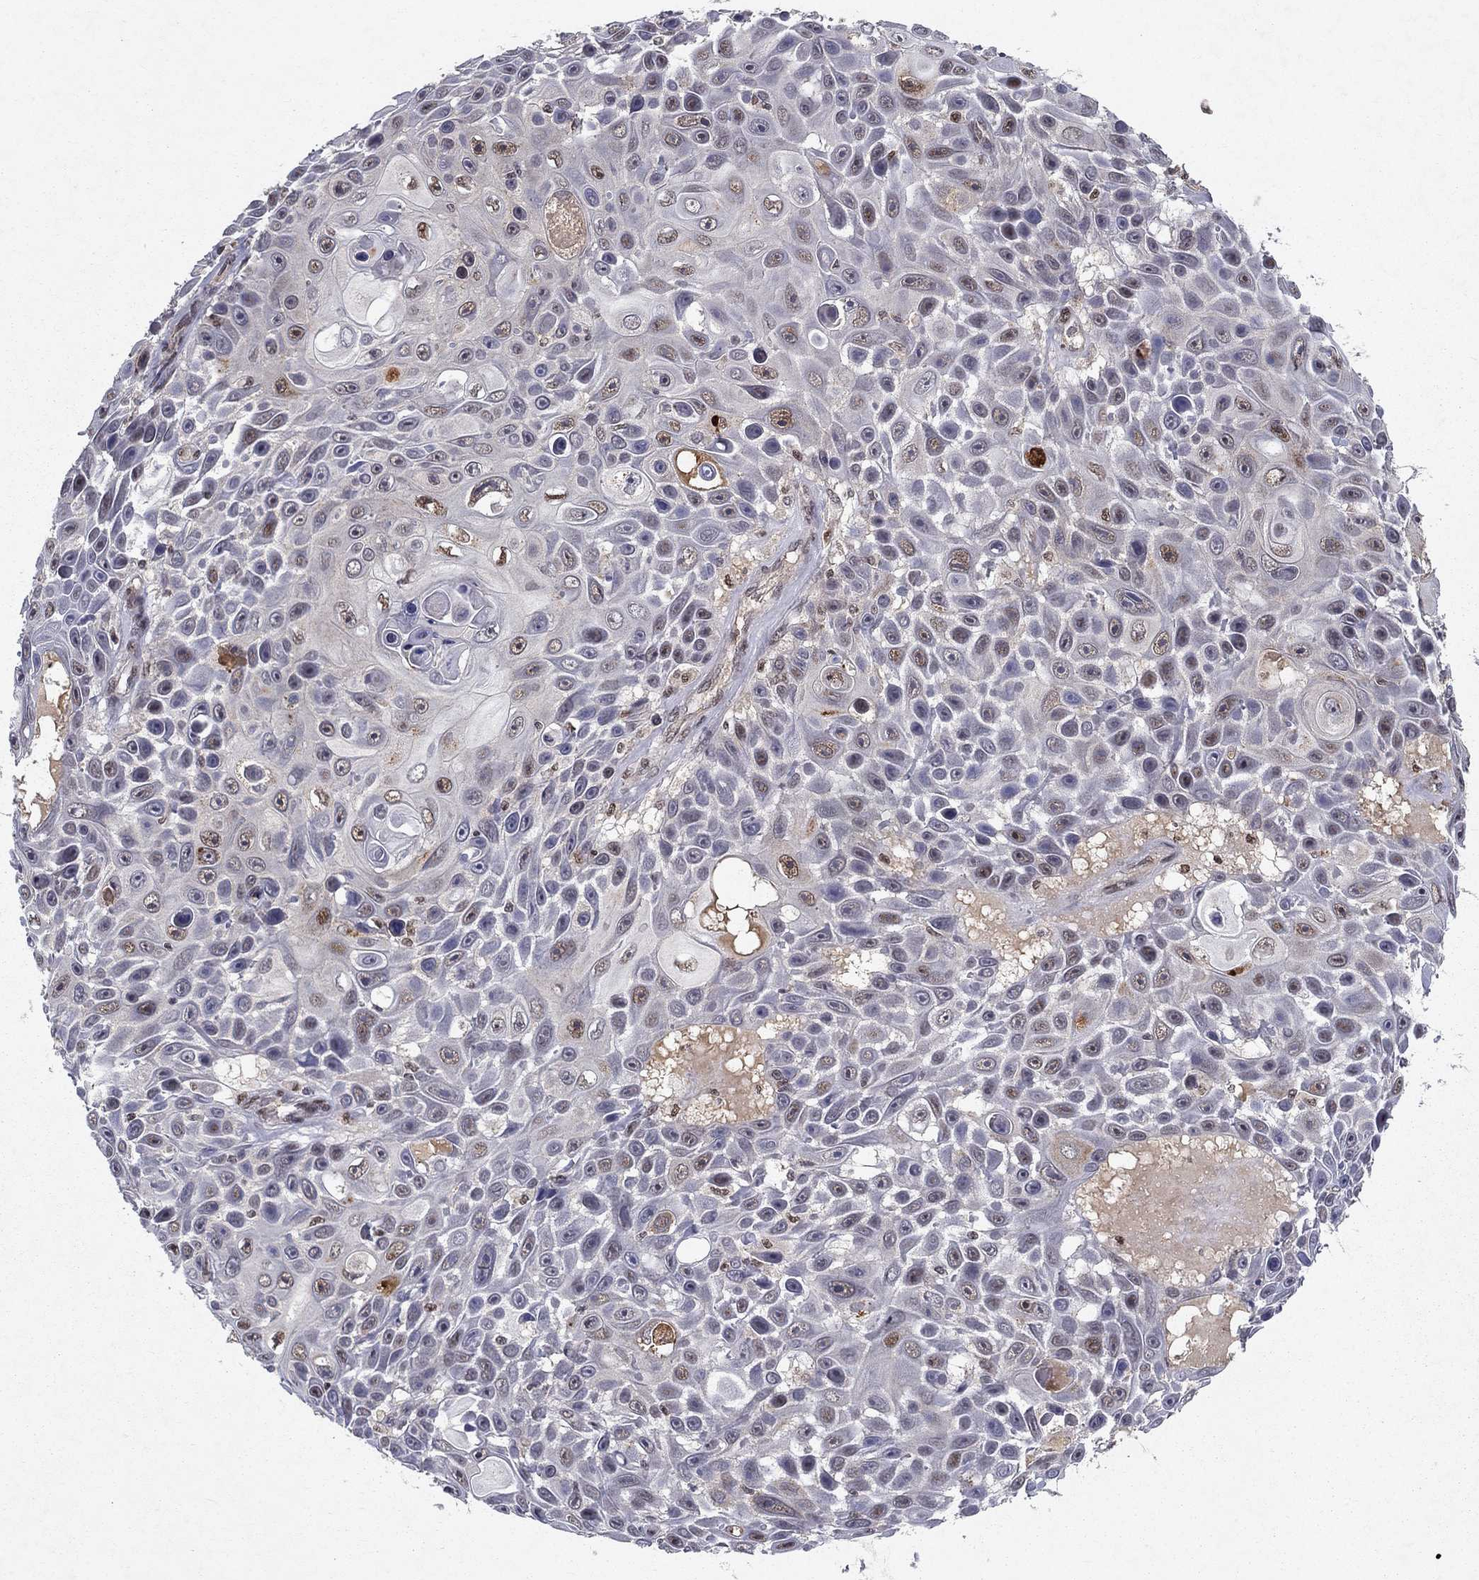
{"staining": {"intensity": "moderate", "quantity": "<25%", "location": "nuclear"}, "tissue": "skin cancer", "cell_type": "Tumor cells", "image_type": "cancer", "snomed": [{"axis": "morphology", "description": "Squamous cell carcinoma, NOS"}, {"axis": "topography", "description": "Skin"}], "caption": "Human skin squamous cell carcinoma stained with a brown dye demonstrates moderate nuclear positive staining in about <25% of tumor cells.", "gene": "CRTC1", "patient": {"sex": "male", "age": 82}}